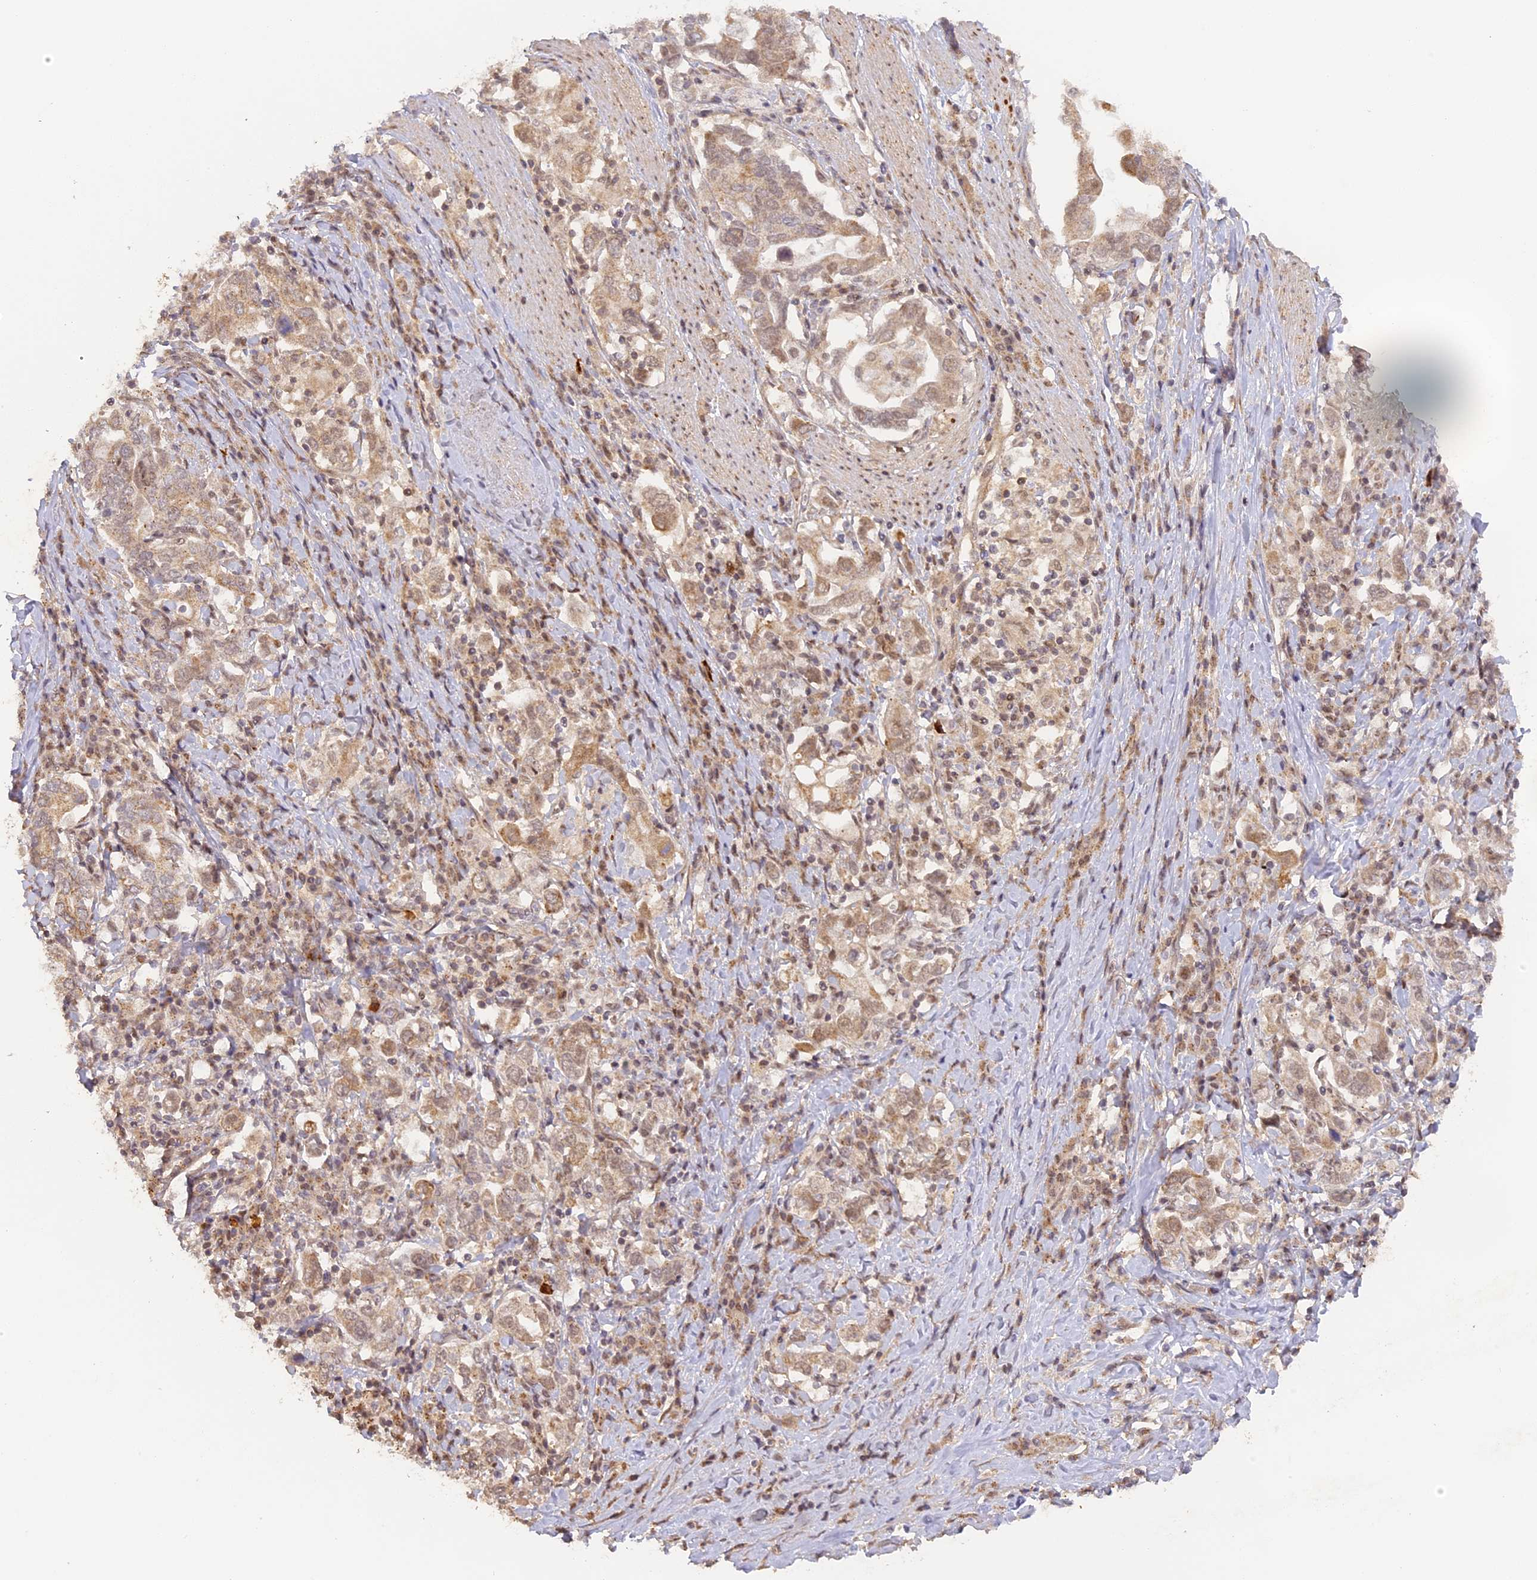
{"staining": {"intensity": "weak", "quantity": "25%-75%", "location": "cytoplasmic/membranous"}, "tissue": "stomach cancer", "cell_type": "Tumor cells", "image_type": "cancer", "snomed": [{"axis": "morphology", "description": "Adenocarcinoma, NOS"}, {"axis": "topography", "description": "Stomach, upper"}, {"axis": "topography", "description": "Stomach"}], "caption": "High-power microscopy captured an immunohistochemistry histopathology image of stomach adenocarcinoma, revealing weak cytoplasmic/membranous expression in approximately 25%-75% of tumor cells.", "gene": "MYBL2", "patient": {"sex": "male", "age": 62}}